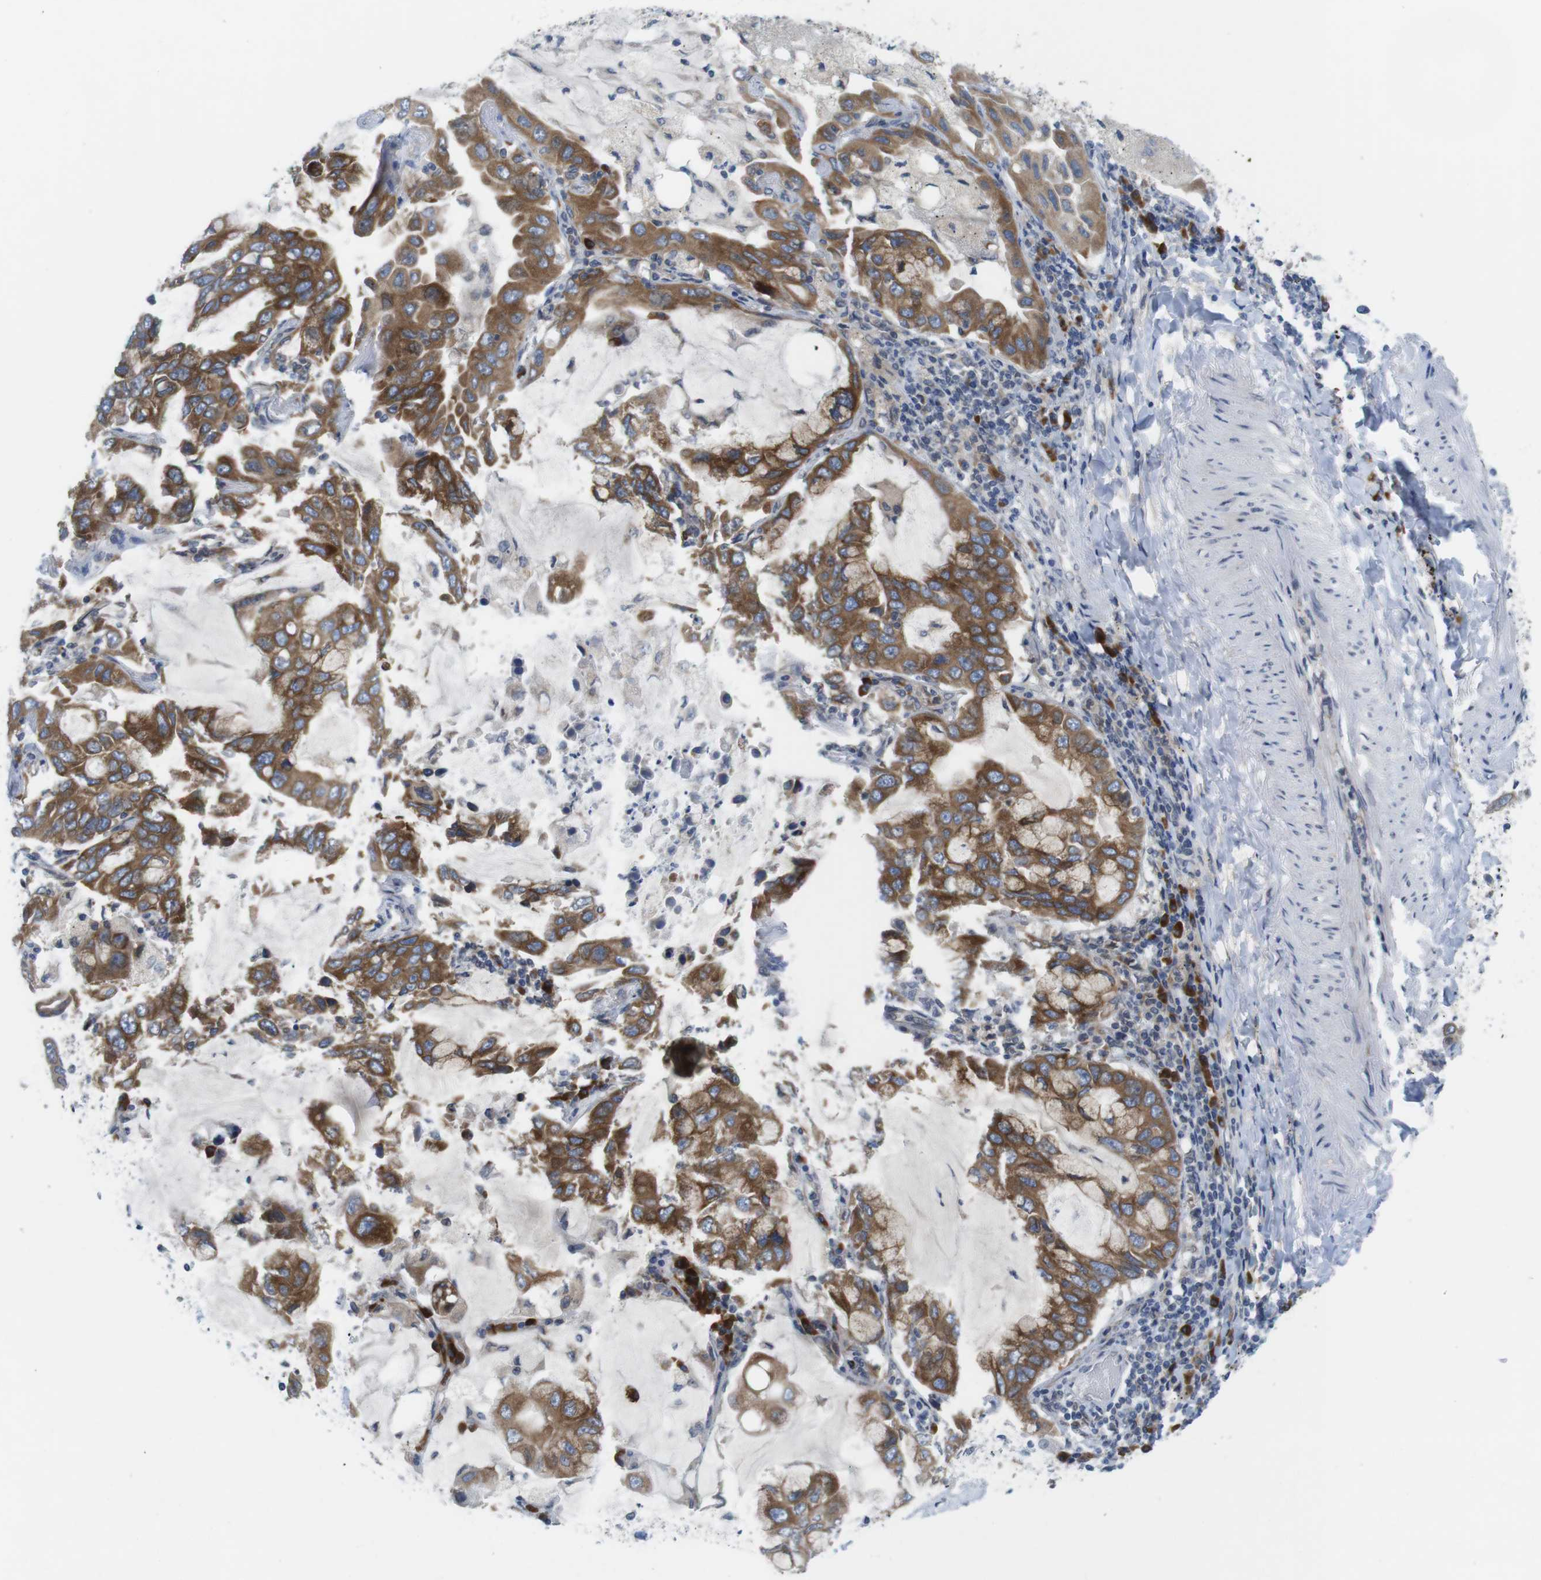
{"staining": {"intensity": "moderate", "quantity": ">75%", "location": "cytoplasmic/membranous"}, "tissue": "lung cancer", "cell_type": "Tumor cells", "image_type": "cancer", "snomed": [{"axis": "morphology", "description": "Adenocarcinoma, NOS"}, {"axis": "topography", "description": "Lung"}], "caption": "Human lung adenocarcinoma stained with a protein marker shows moderate staining in tumor cells.", "gene": "ERGIC3", "patient": {"sex": "male", "age": 64}}